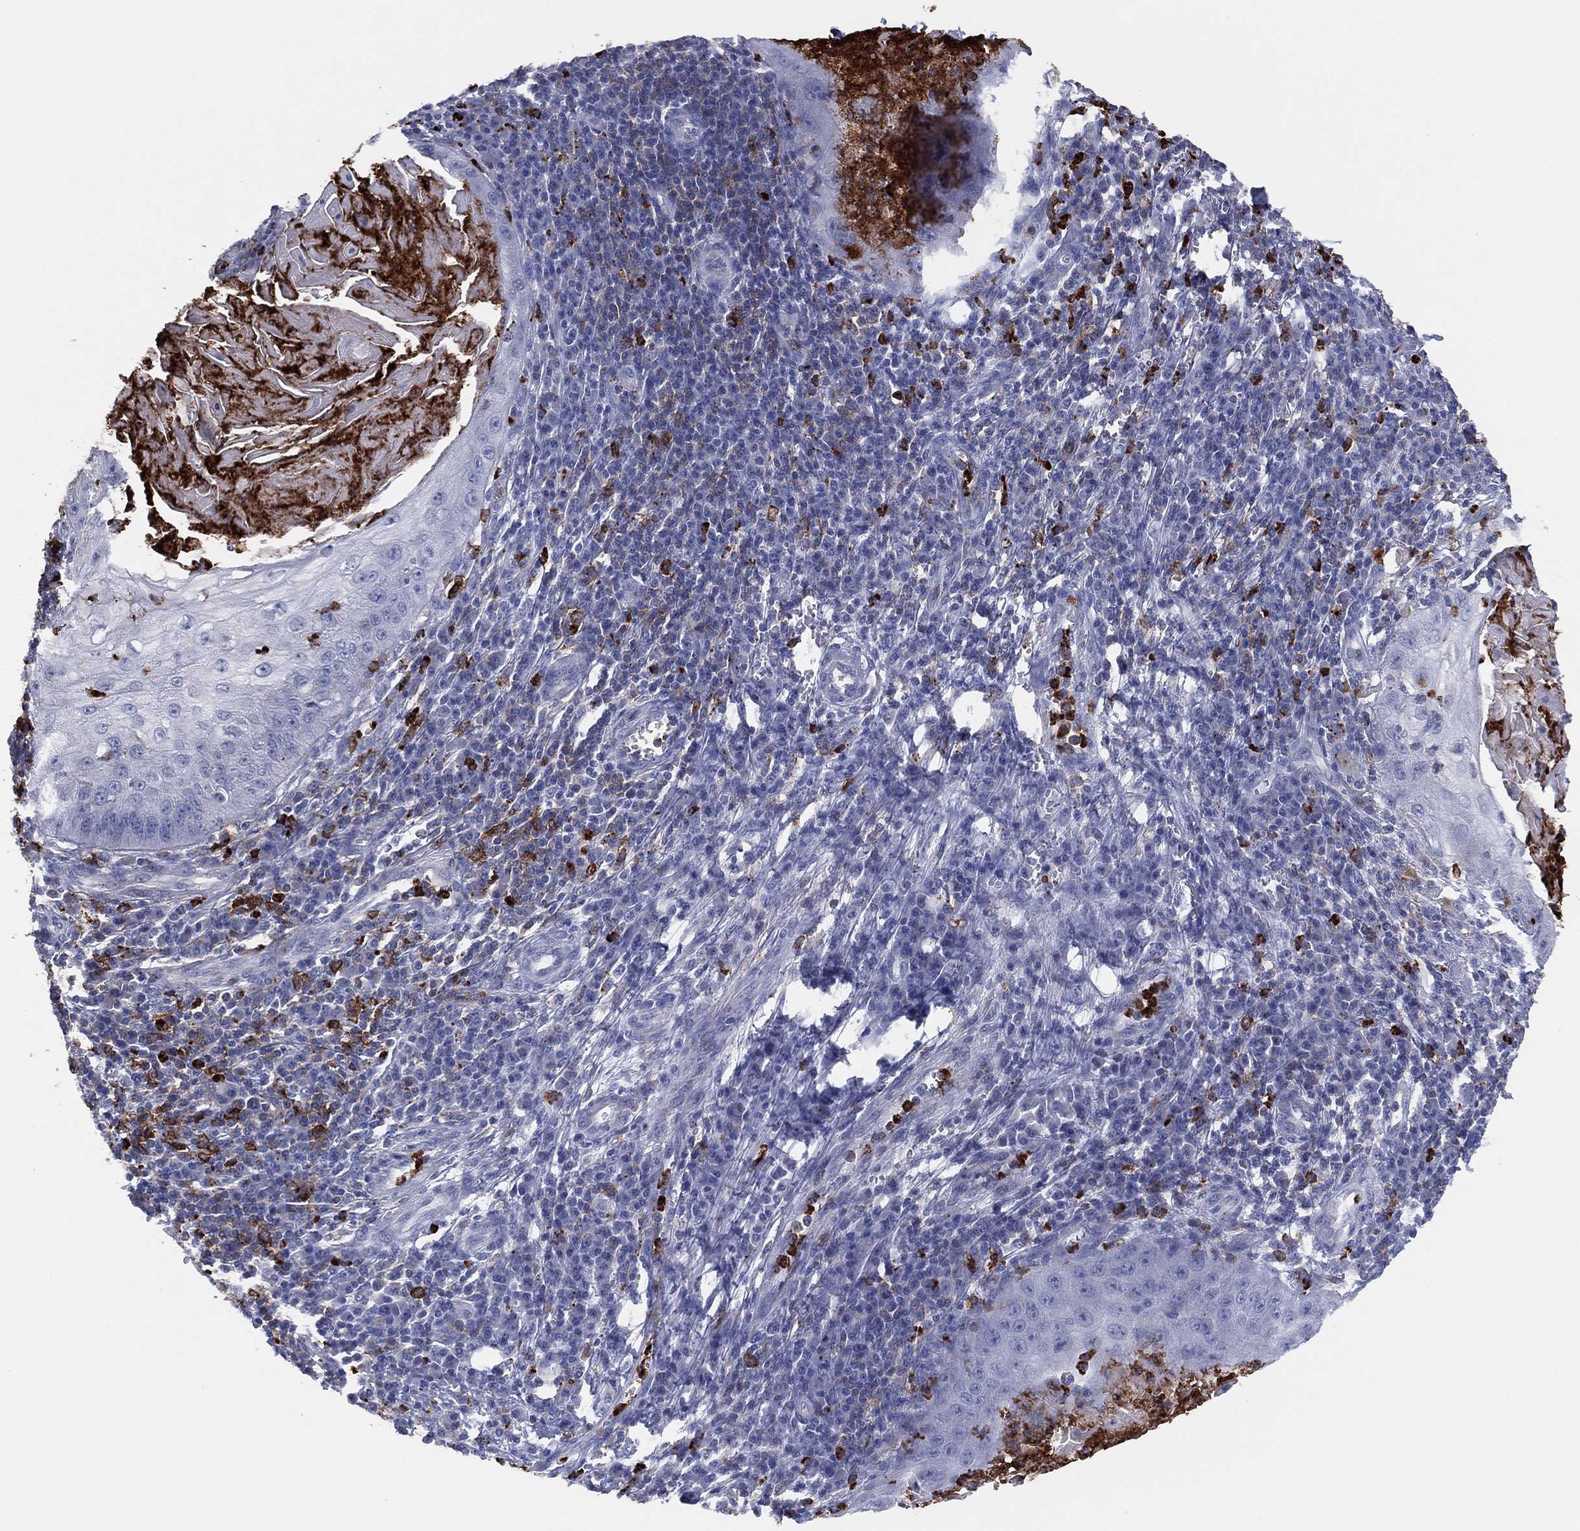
{"staining": {"intensity": "negative", "quantity": "none", "location": "none"}, "tissue": "skin cancer", "cell_type": "Tumor cells", "image_type": "cancer", "snomed": [{"axis": "morphology", "description": "Squamous cell carcinoma, NOS"}, {"axis": "topography", "description": "Skin"}], "caption": "Immunohistochemistry (IHC) of human skin cancer displays no staining in tumor cells.", "gene": "PLAC8", "patient": {"sex": "male", "age": 70}}